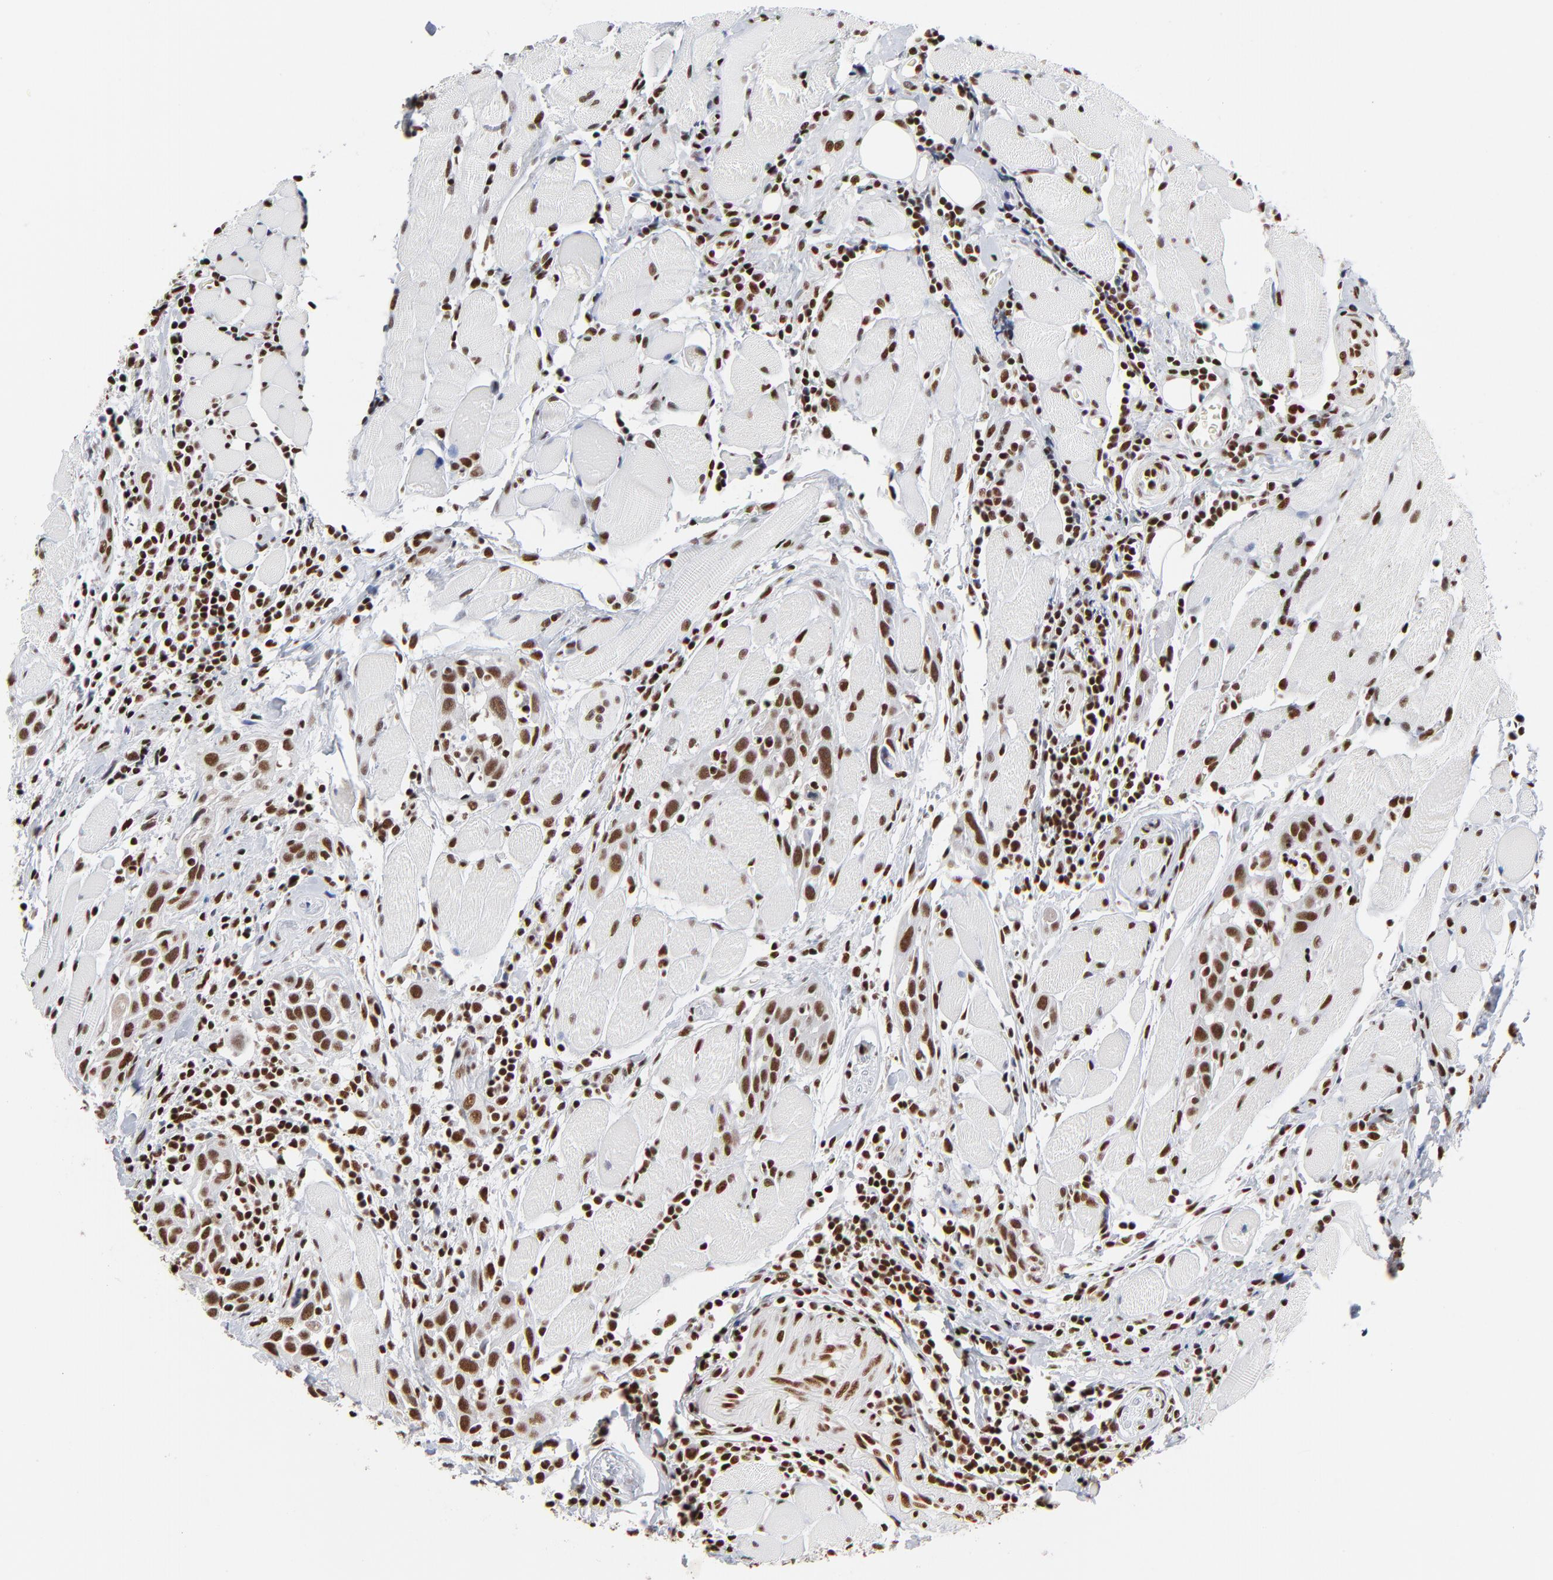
{"staining": {"intensity": "strong", "quantity": ">75%", "location": "nuclear"}, "tissue": "head and neck cancer", "cell_type": "Tumor cells", "image_type": "cancer", "snomed": [{"axis": "morphology", "description": "Squamous cell carcinoma, NOS"}, {"axis": "topography", "description": "Oral tissue"}, {"axis": "topography", "description": "Head-Neck"}], "caption": "Immunohistochemical staining of head and neck cancer reveals high levels of strong nuclear expression in about >75% of tumor cells. The protein is stained brown, and the nuclei are stained in blue (DAB IHC with brightfield microscopy, high magnification).", "gene": "CREB1", "patient": {"sex": "female", "age": 50}}